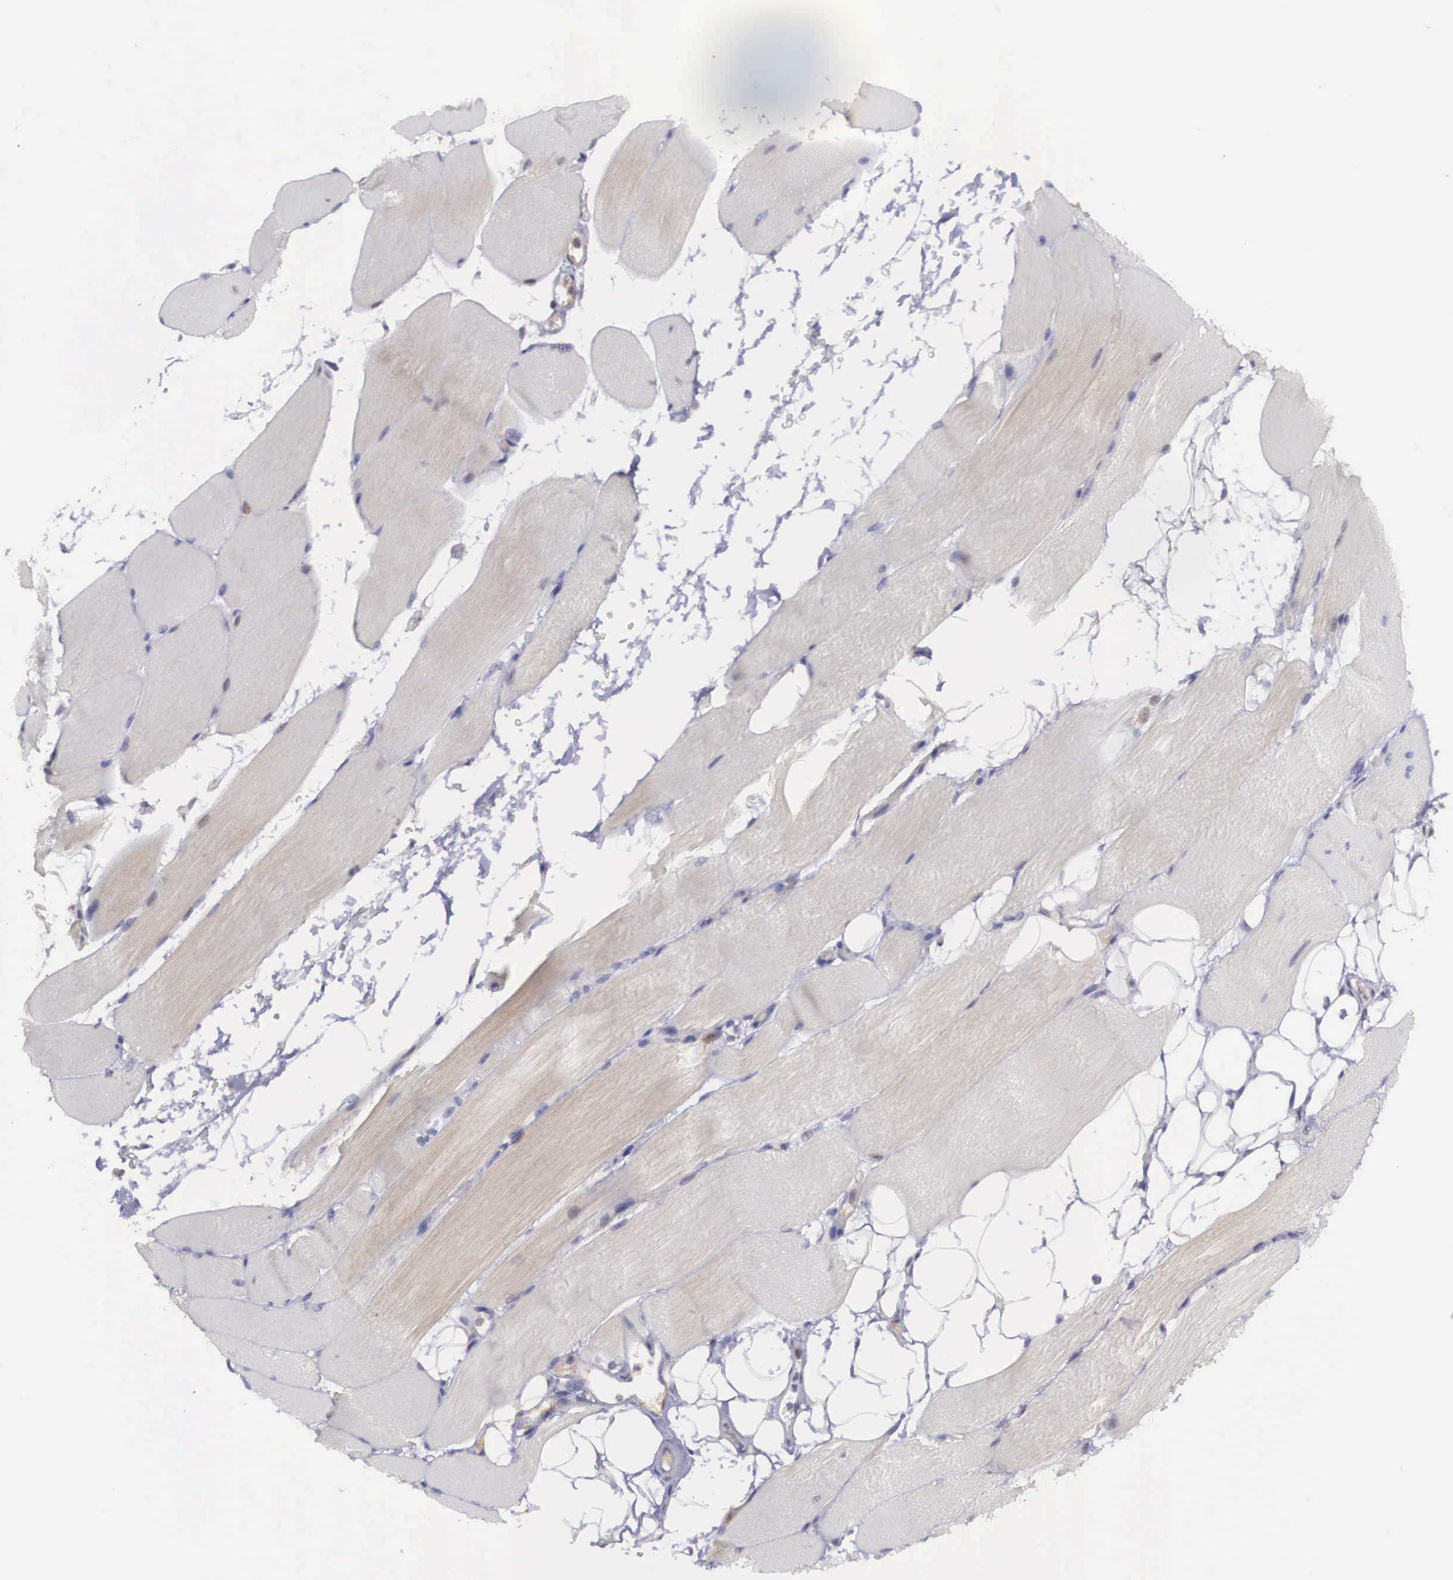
{"staining": {"intensity": "negative", "quantity": "none", "location": "none"}, "tissue": "skeletal muscle", "cell_type": "Myocytes", "image_type": "normal", "snomed": [{"axis": "morphology", "description": "Normal tissue, NOS"}, {"axis": "topography", "description": "Skeletal muscle"}, {"axis": "topography", "description": "Parathyroid gland"}], "caption": "DAB immunohistochemical staining of normal skeletal muscle demonstrates no significant positivity in myocytes.", "gene": "NREP", "patient": {"sex": "female", "age": 37}}